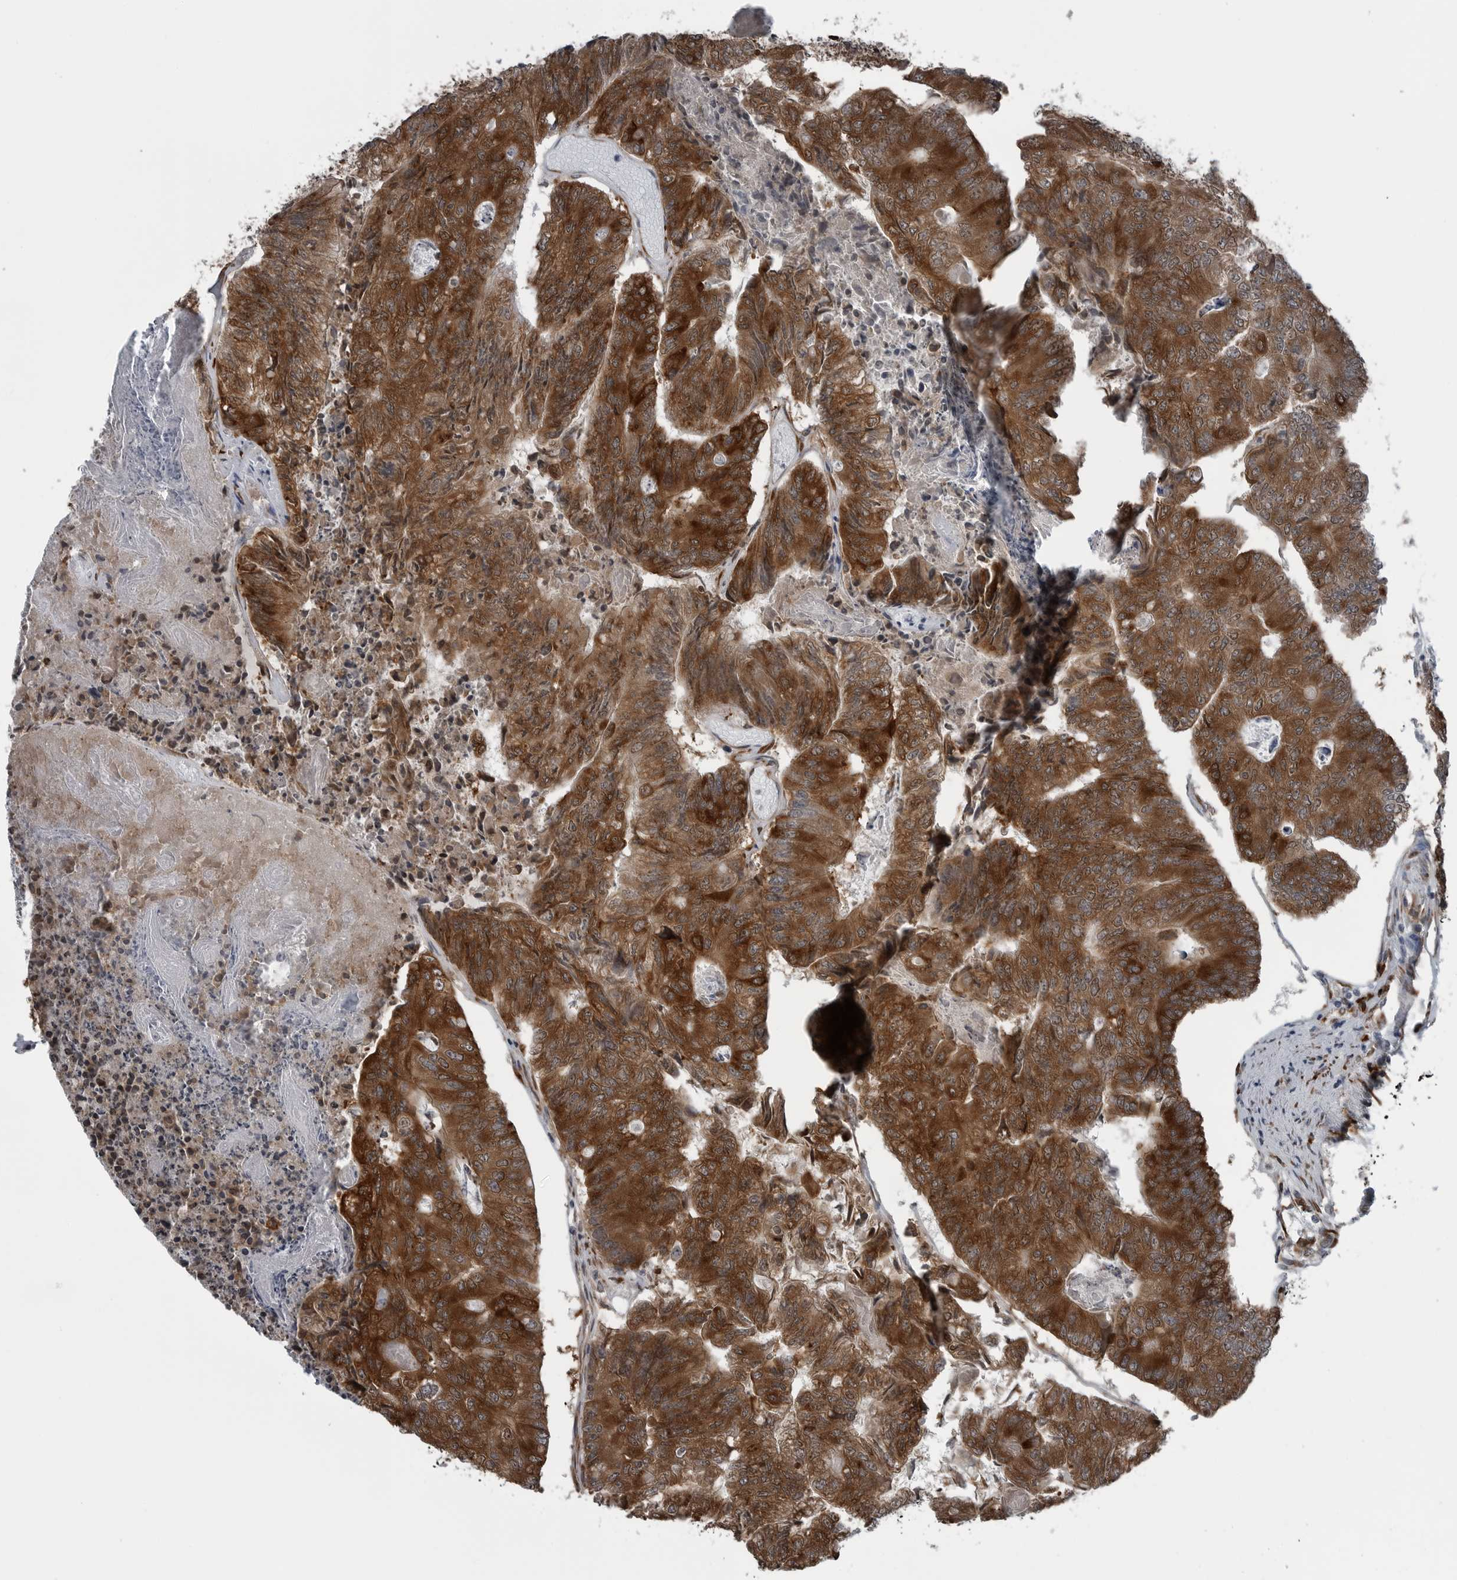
{"staining": {"intensity": "strong", "quantity": ">75%", "location": "cytoplasmic/membranous"}, "tissue": "colorectal cancer", "cell_type": "Tumor cells", "image_type": "cancer", "snomed": [{"axis": "morphology", "description": "Adenocarcinoma, NOS"}, {"axis": "topography", "description": "Colon"}], "caption": "Immunohistochemical staining of colorectal cancer (adenocarcinoma) shows high levels of strong cytoplasmic/membranous positivity in approximately >75% of tumor cells.", "gene": "CEP85", "patient": {"sex": "female", "age": 67}}